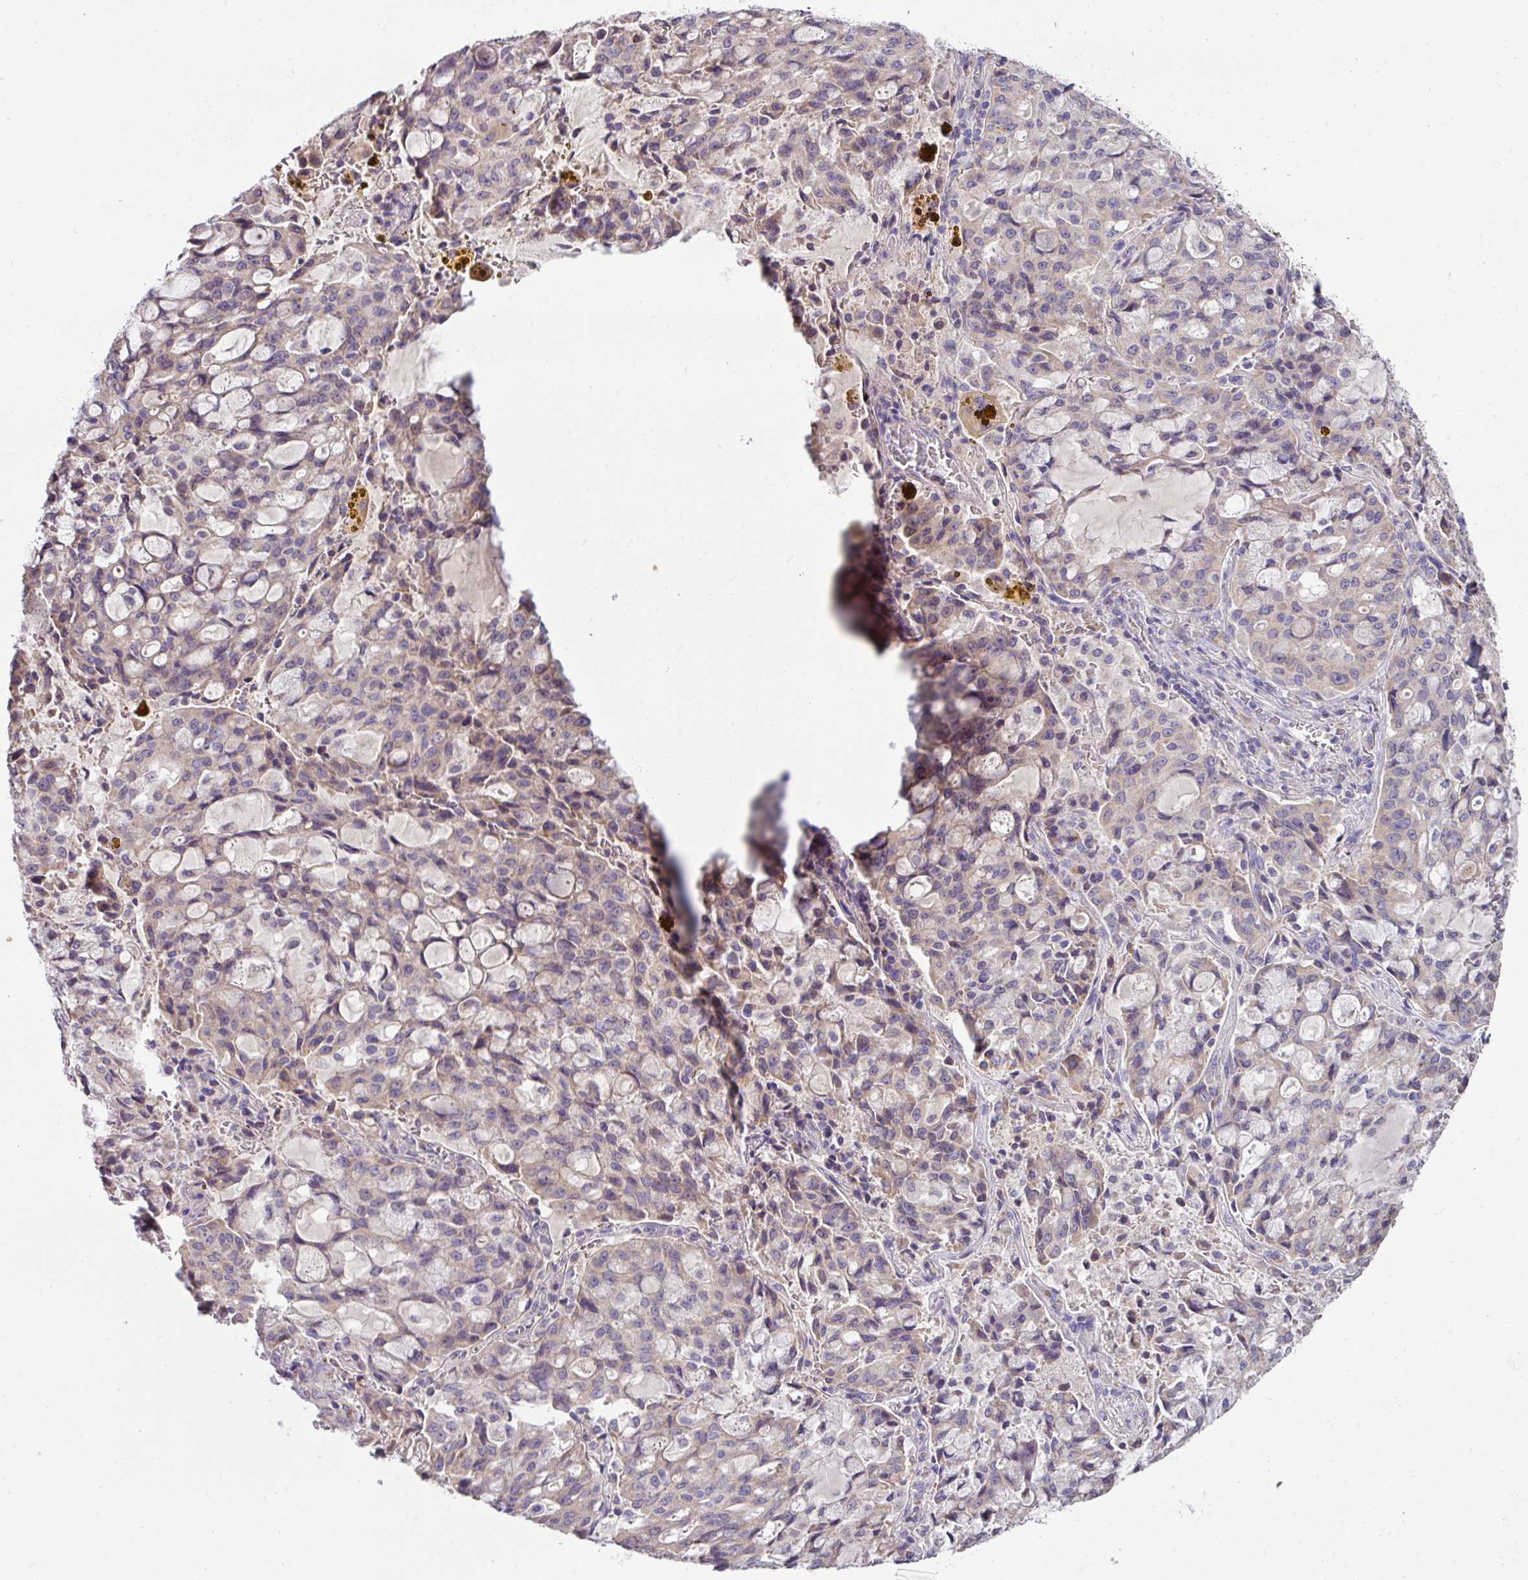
{"staining": {"intensity": "negative", "quantity": "none", "location": "none"}, "tissue": "lung cancer", "cell_type": "Tumor cells", "image_type": "cancer", "snomed": [{"axis": "morphology", "description": "Adenocarcinoma, NOS"}, {"axis": "topography", "description": "Lung"}], "caption": "An immunohistochemistry (IHC) micrograph of lung adenocarcinoma is shown. There is no staining in tumor cells of lung adenocarcinoma.", "gene": "LRRC9", "patient": {"sex": "female", "age": 44}}